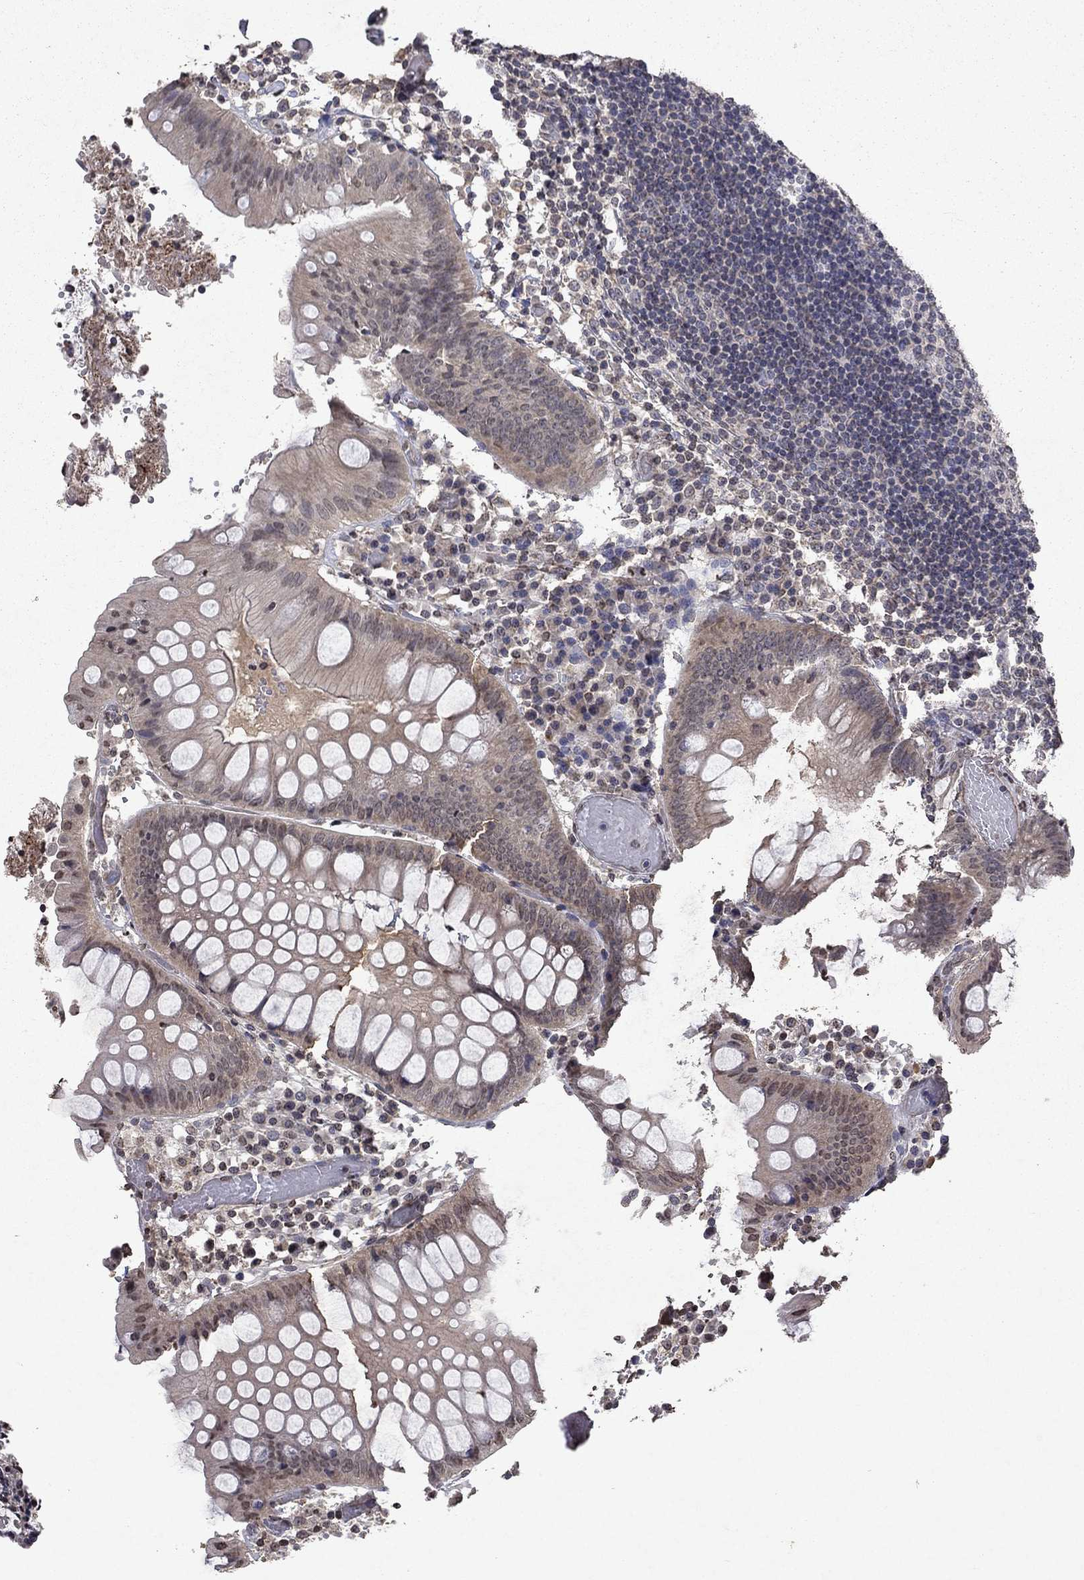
{"staining": {"intensity": "moderate", "quantity": "<25%", "location": "cytoplasmic/membranous"}, "tissue": "appendix", "cell_type": "Glandular cells", "image_type": "normal", "snomed": [{"axis": "morphology", "description": "Normal tissue, NOS"}, {"axis": "morphology", "description": "Inflammation, NOS"}, {"axis": "topography", "description": "Appendix"}], "caption": "Unremarkable appendix was stained to show a protein in brown. There is low levels of moderate cytoplasmic/membranous staining in approximately <25% of glandular cells. The protein of interest is shown in brown color, while the nuclei are stained blue.", "gene": "TTC38", "patient": {"sex": "male", "age": 16}}